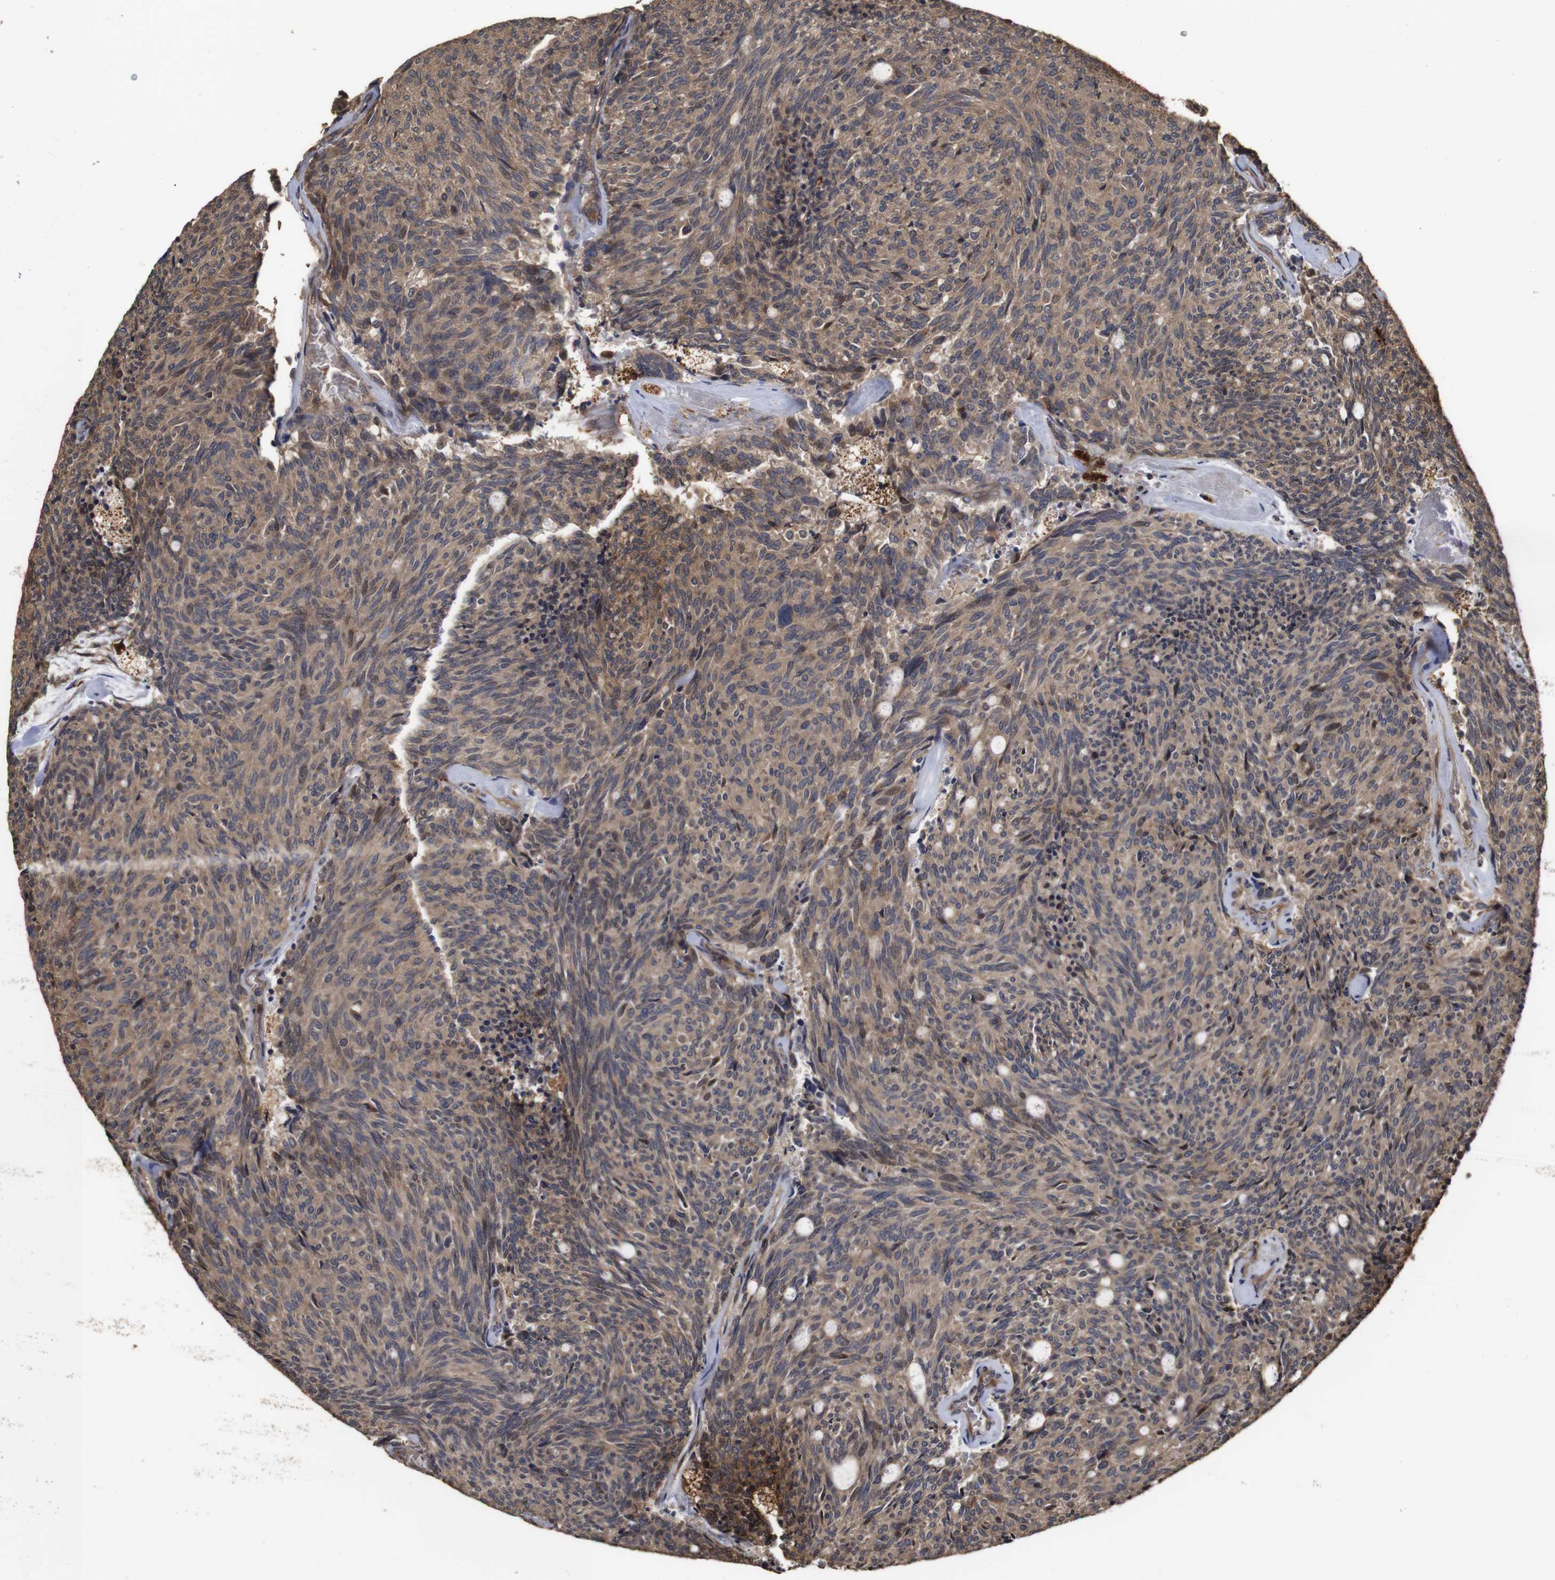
{"staining": {"intensity": "moderate", "quantity": ">75%", "location": "cytoplasmic/membranous"}, "tissue": "carcinoid", "cell_type": "Tumor cells", "image_type": "cancer", "snomed": [{"axis": "morphology", "description": "Carcinoid, malignant, NOS"}, {"axis": "topography", "description": "Pancreas"}], "caption": "Malignant carcinoid stained with a protein marker exhibits moderate staining in tumor cells.", "gene": "PTPN14", "patient": {"sex": "female", "age": 54}}